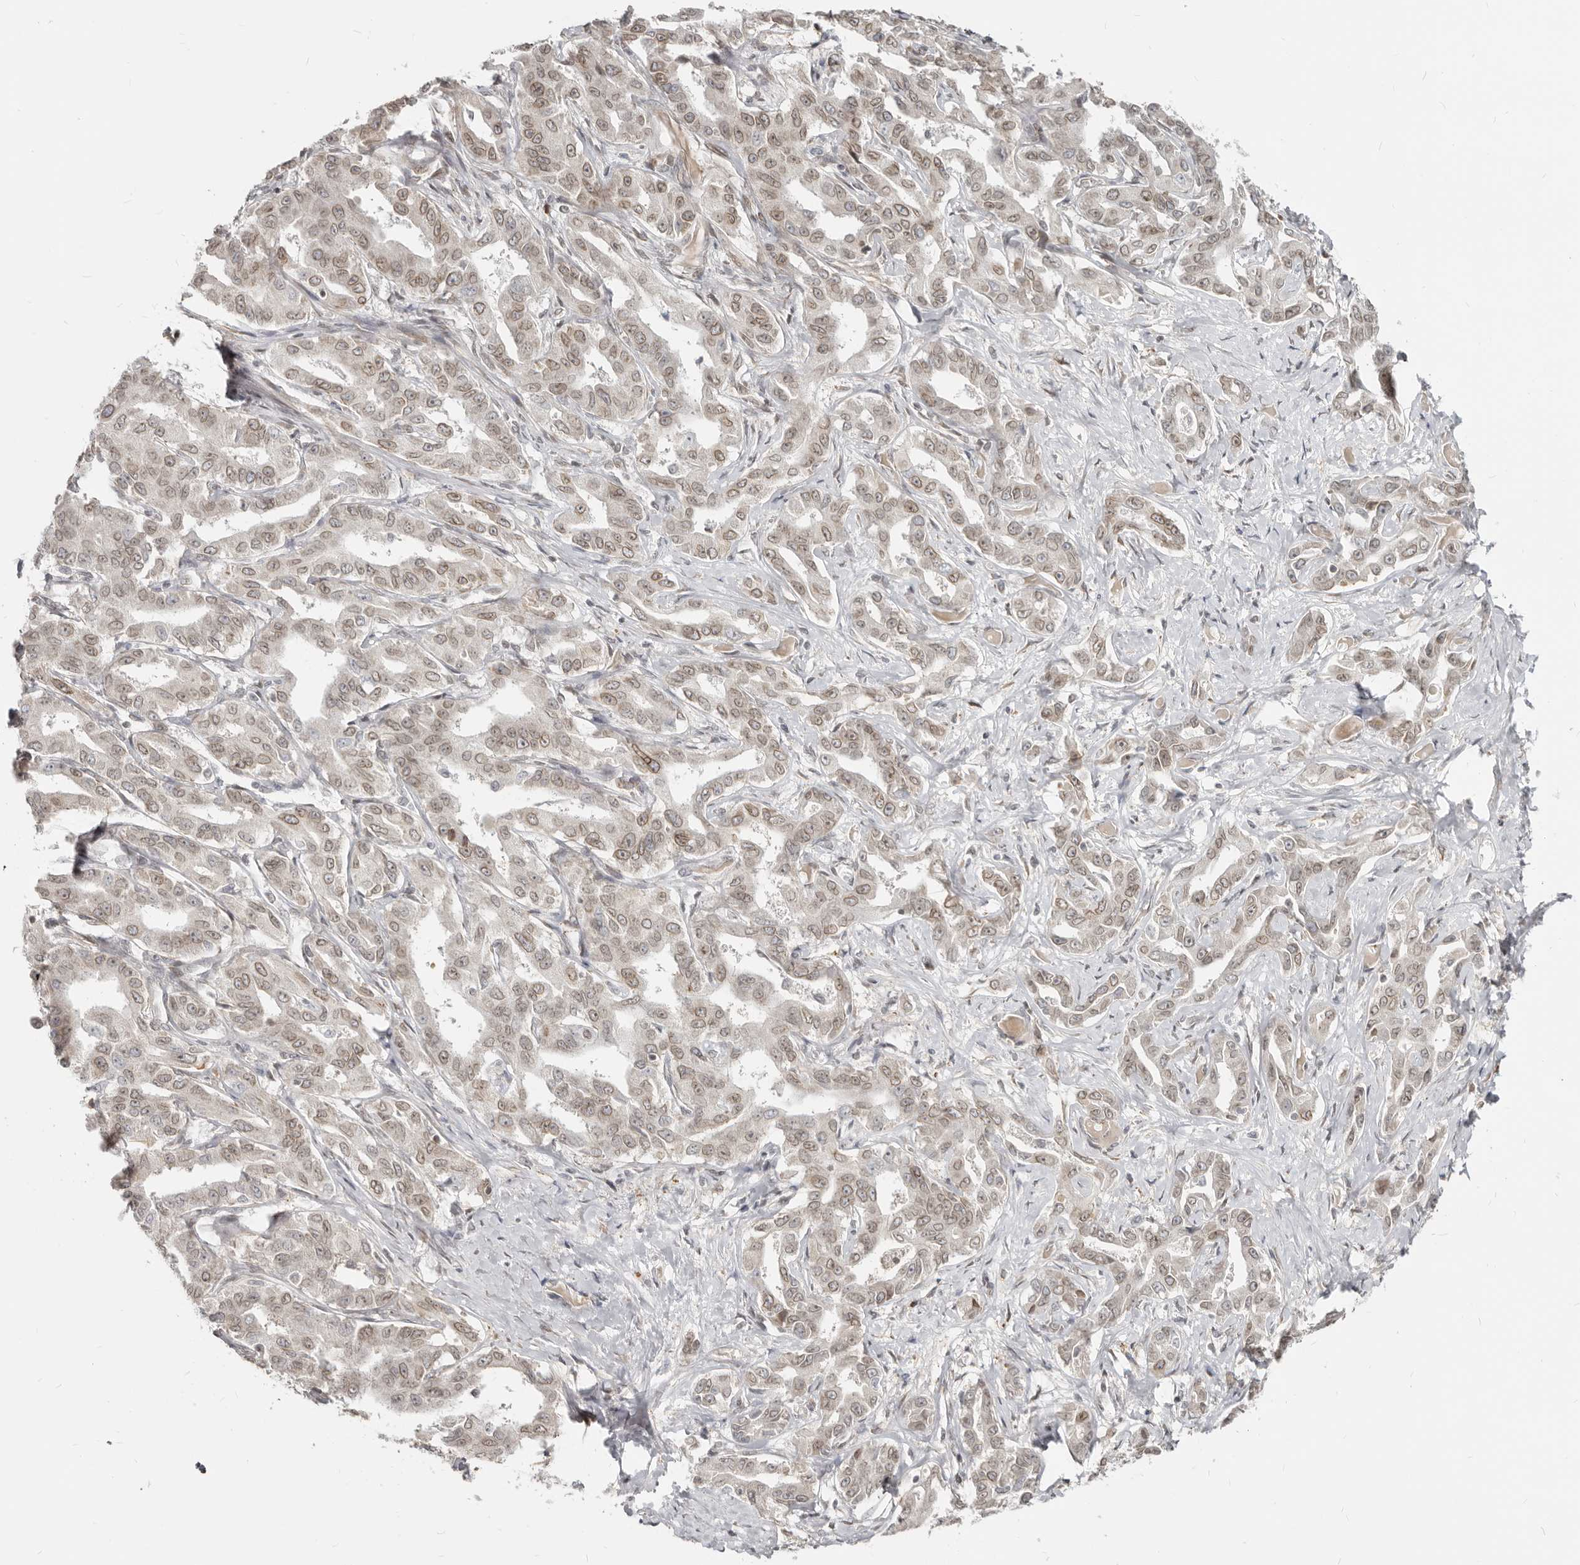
{"staining": {"intensity": "weak", "quantity": "25%-75%", "location": "cytoplasmic/membranous,nuclear"}, "tissue": "liver cancer", "cell_type": "Tumor cells", "image_type": "cancer", "snomed": [{"axis": "morphology", "description": "Cholangiocarcinoma"}, {"axis": "topography", "description": "Liver"}], "caption": "Cholangiocarcinoma (liver) stained for a protein (brown) exhibits weak cytoplasmic/membranous and nuclear positive expression in approximately 25%-75% of tumor cells.", "gene": "NUP153", "patient": {"sex": "male", "age": 59}}